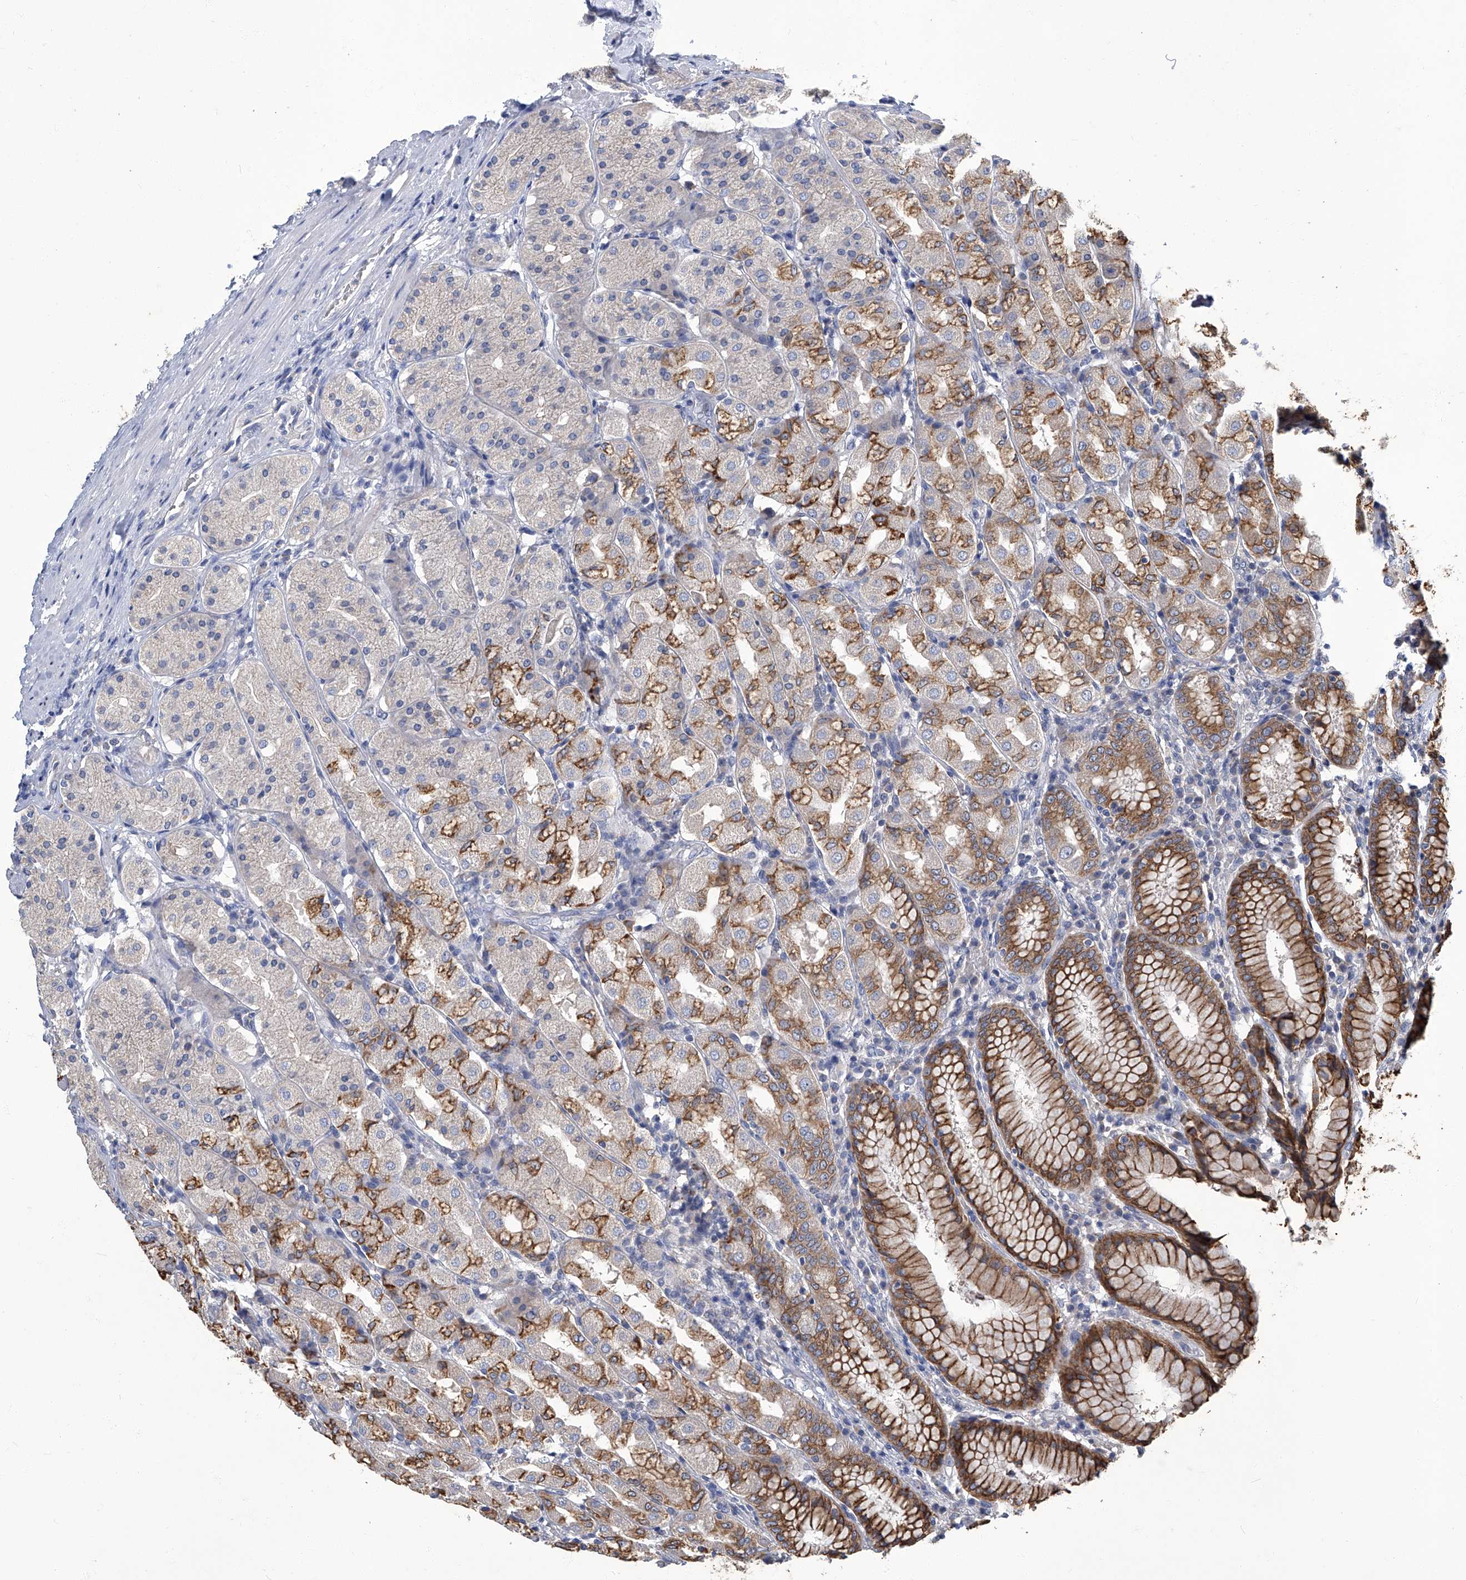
{"staining": {"intensity": "strong", "quantity": "25%-75%", "location": "cytoplasmic/membranous"}, "tissue": "stomach", "cell_type": "Glandular cells", "image_type": "normal", "snomed": [{"axis": "morphology", "description": "Normal tissue, NOS"}, {"axis": "topography", "description": "Stomach"}, {"axis": "topography", "description": "Stomach, lower"}], "caption": "Protein expression by immunohistochemistry reveals strong cytoplasmic/membranous staining in approximately 25%-75% of glandular cells in normal stomach. (brown staining indicates protein expression, while blue staining denotes nuclei).", "gene": "TGFBR1", "patient": {"sex": "female", "age": 56}}